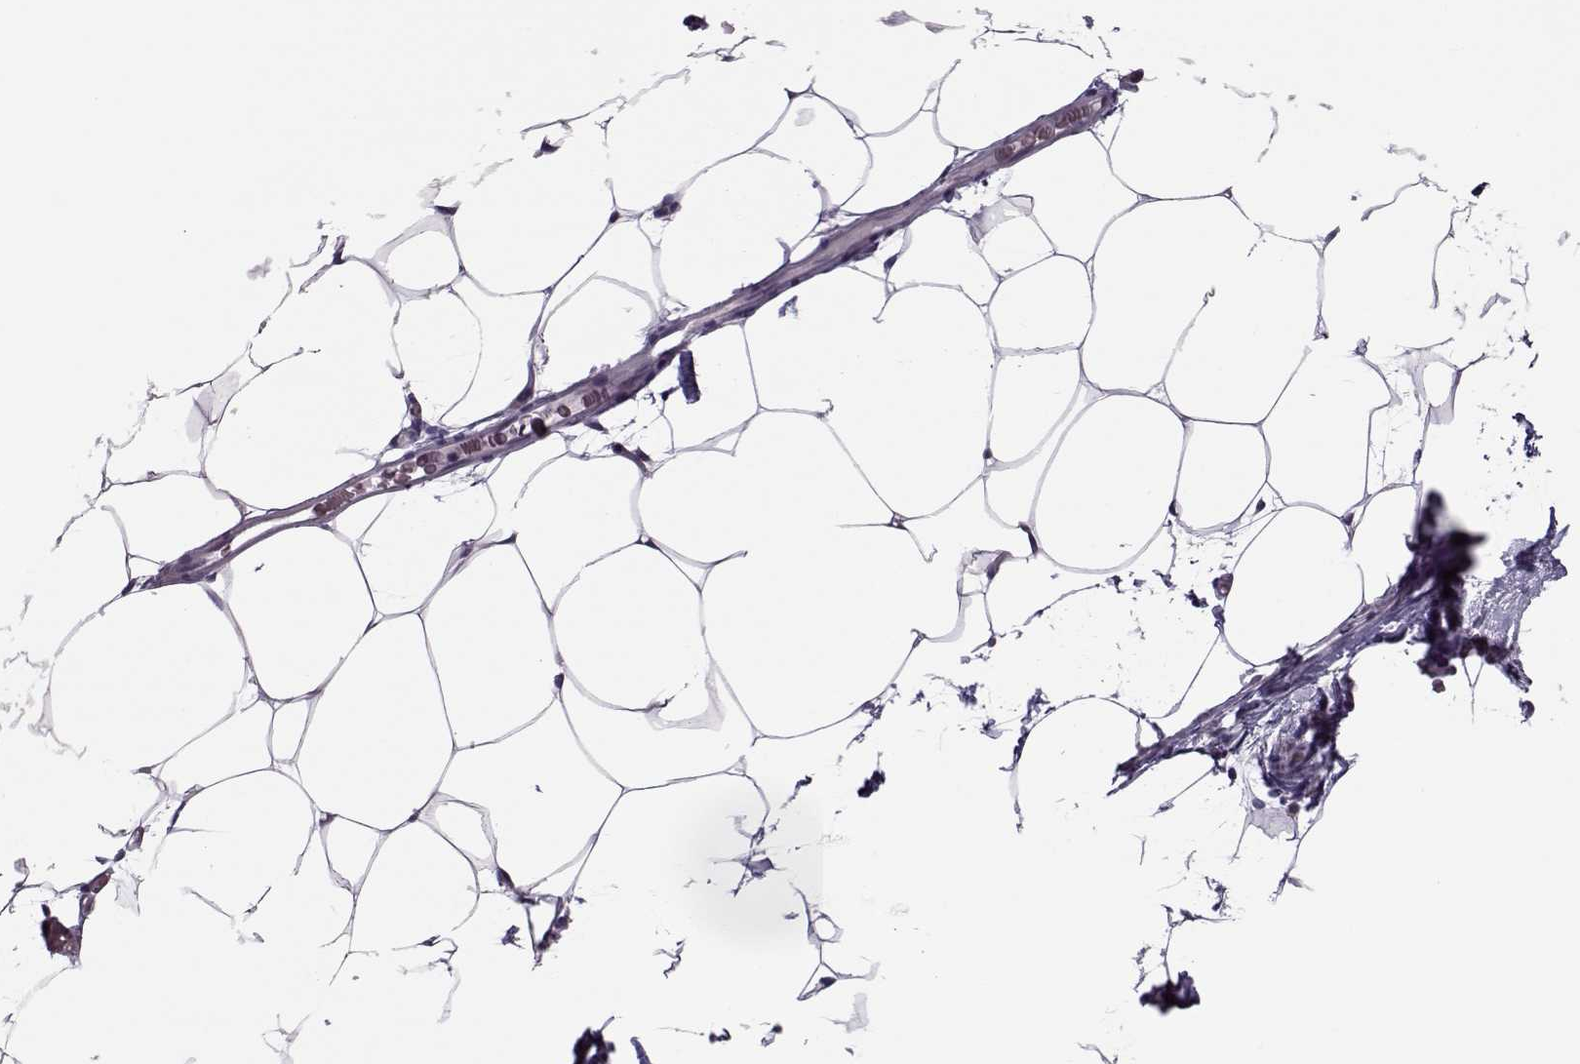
{"staining": {"intensity": "negative", "quantity": "none", "location": "none"}, "tissue": "adipose tissue", "cell_type": "Adipocytes", "image_type": "normal", "snomed": [{"axis": "morphology", "description": "Normal tissue, NOS"}, {"axis": "topography", "description": "Adipose tissue"}], "caption": "A histopathology image of human adipose tissue is negative for staining in adipocytes.", "gene": "ASRGL1", "patient": {"sex": "male", "age": 57}}